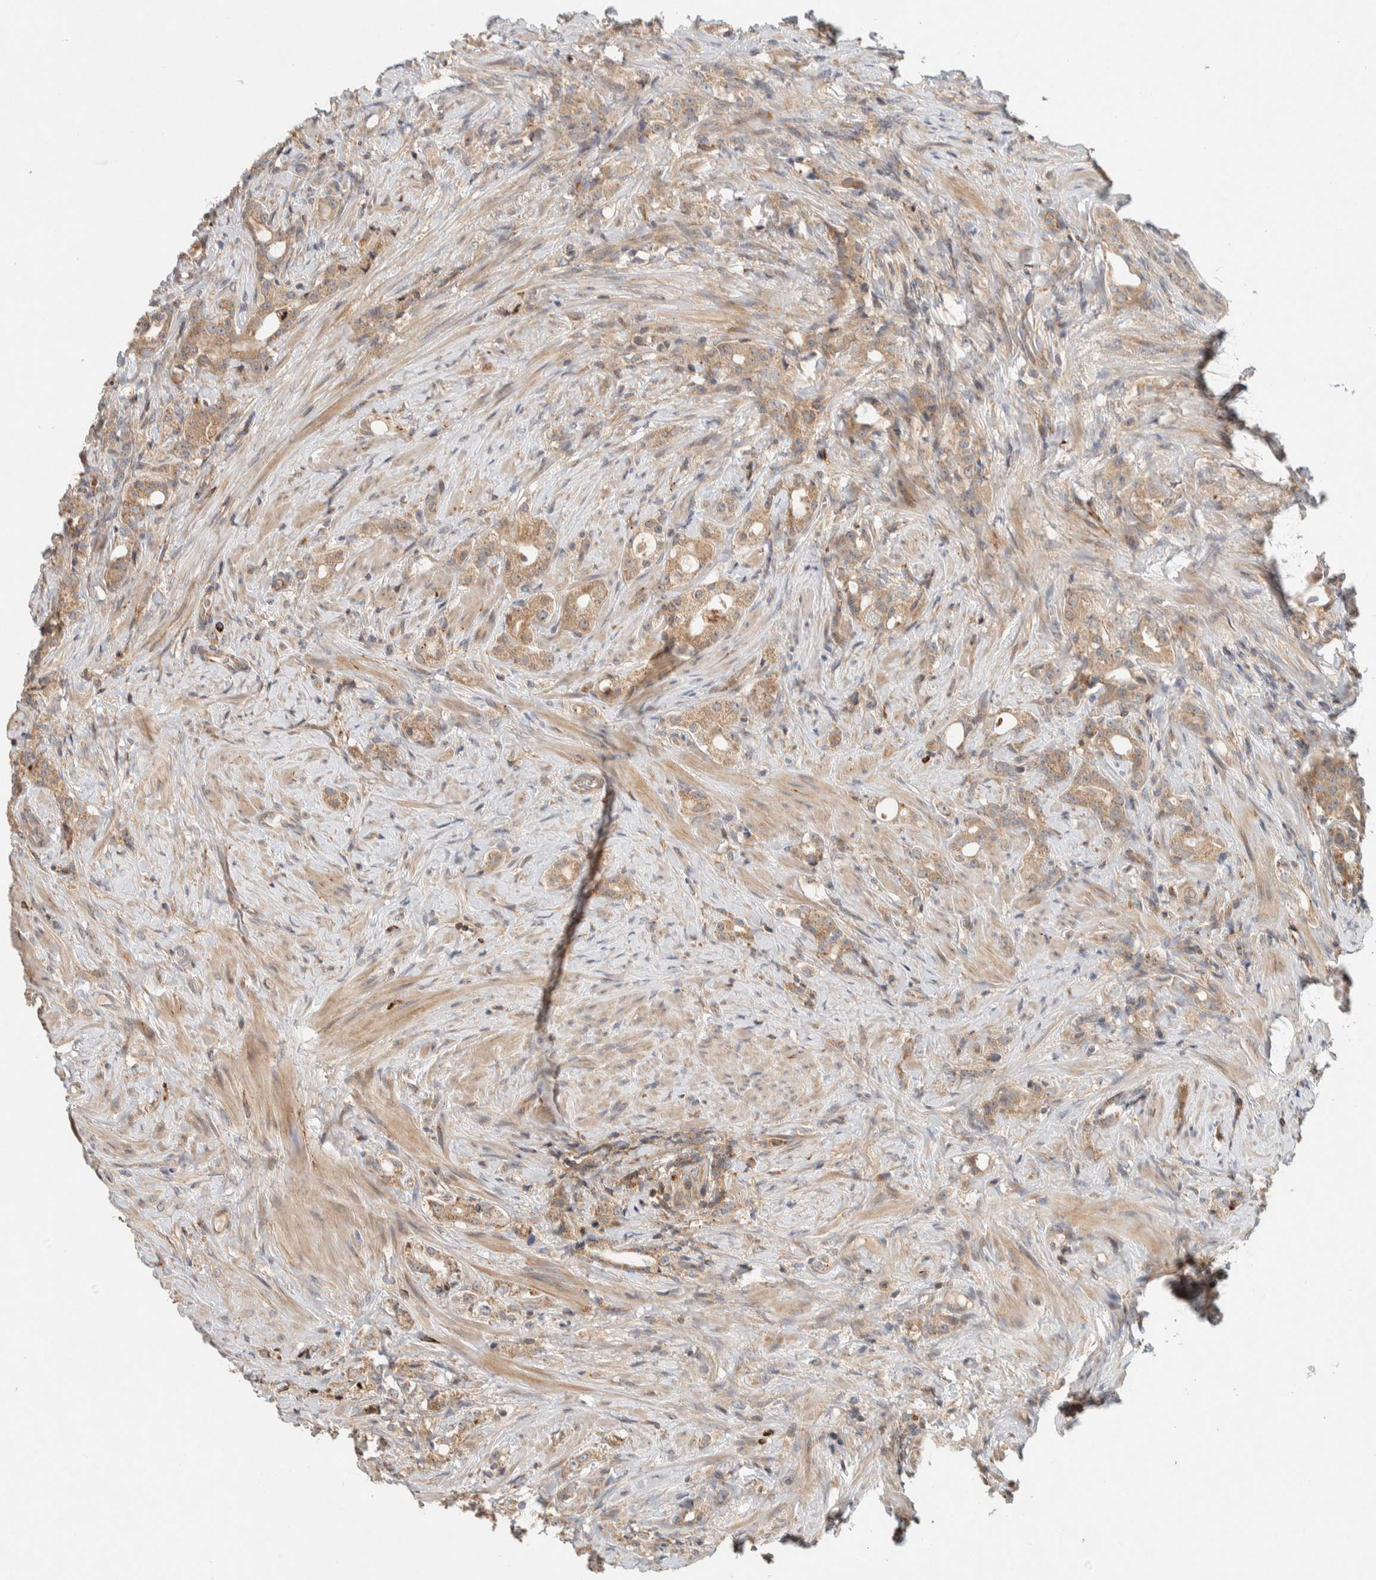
{"staining": {"intensity": "weak", "quantity": ">75%", "location": "cytoplasmic/membranous"}, "tissue": "prostate cancer", "cell_type": "Tumor cells", "image_type": "cancer", "snomed": [{"axis": "morphology", "description": "Adenocarcinoma, High grade"}, {"axis": "topography", "description": "Prostate"}], "caption": "A brown stain labels weak cytoplasmic/membranous positivity of a protein in prostate cancer tumor cells.", "gene": "KIF9", "patient": {"sex": "male", "age": 63}}